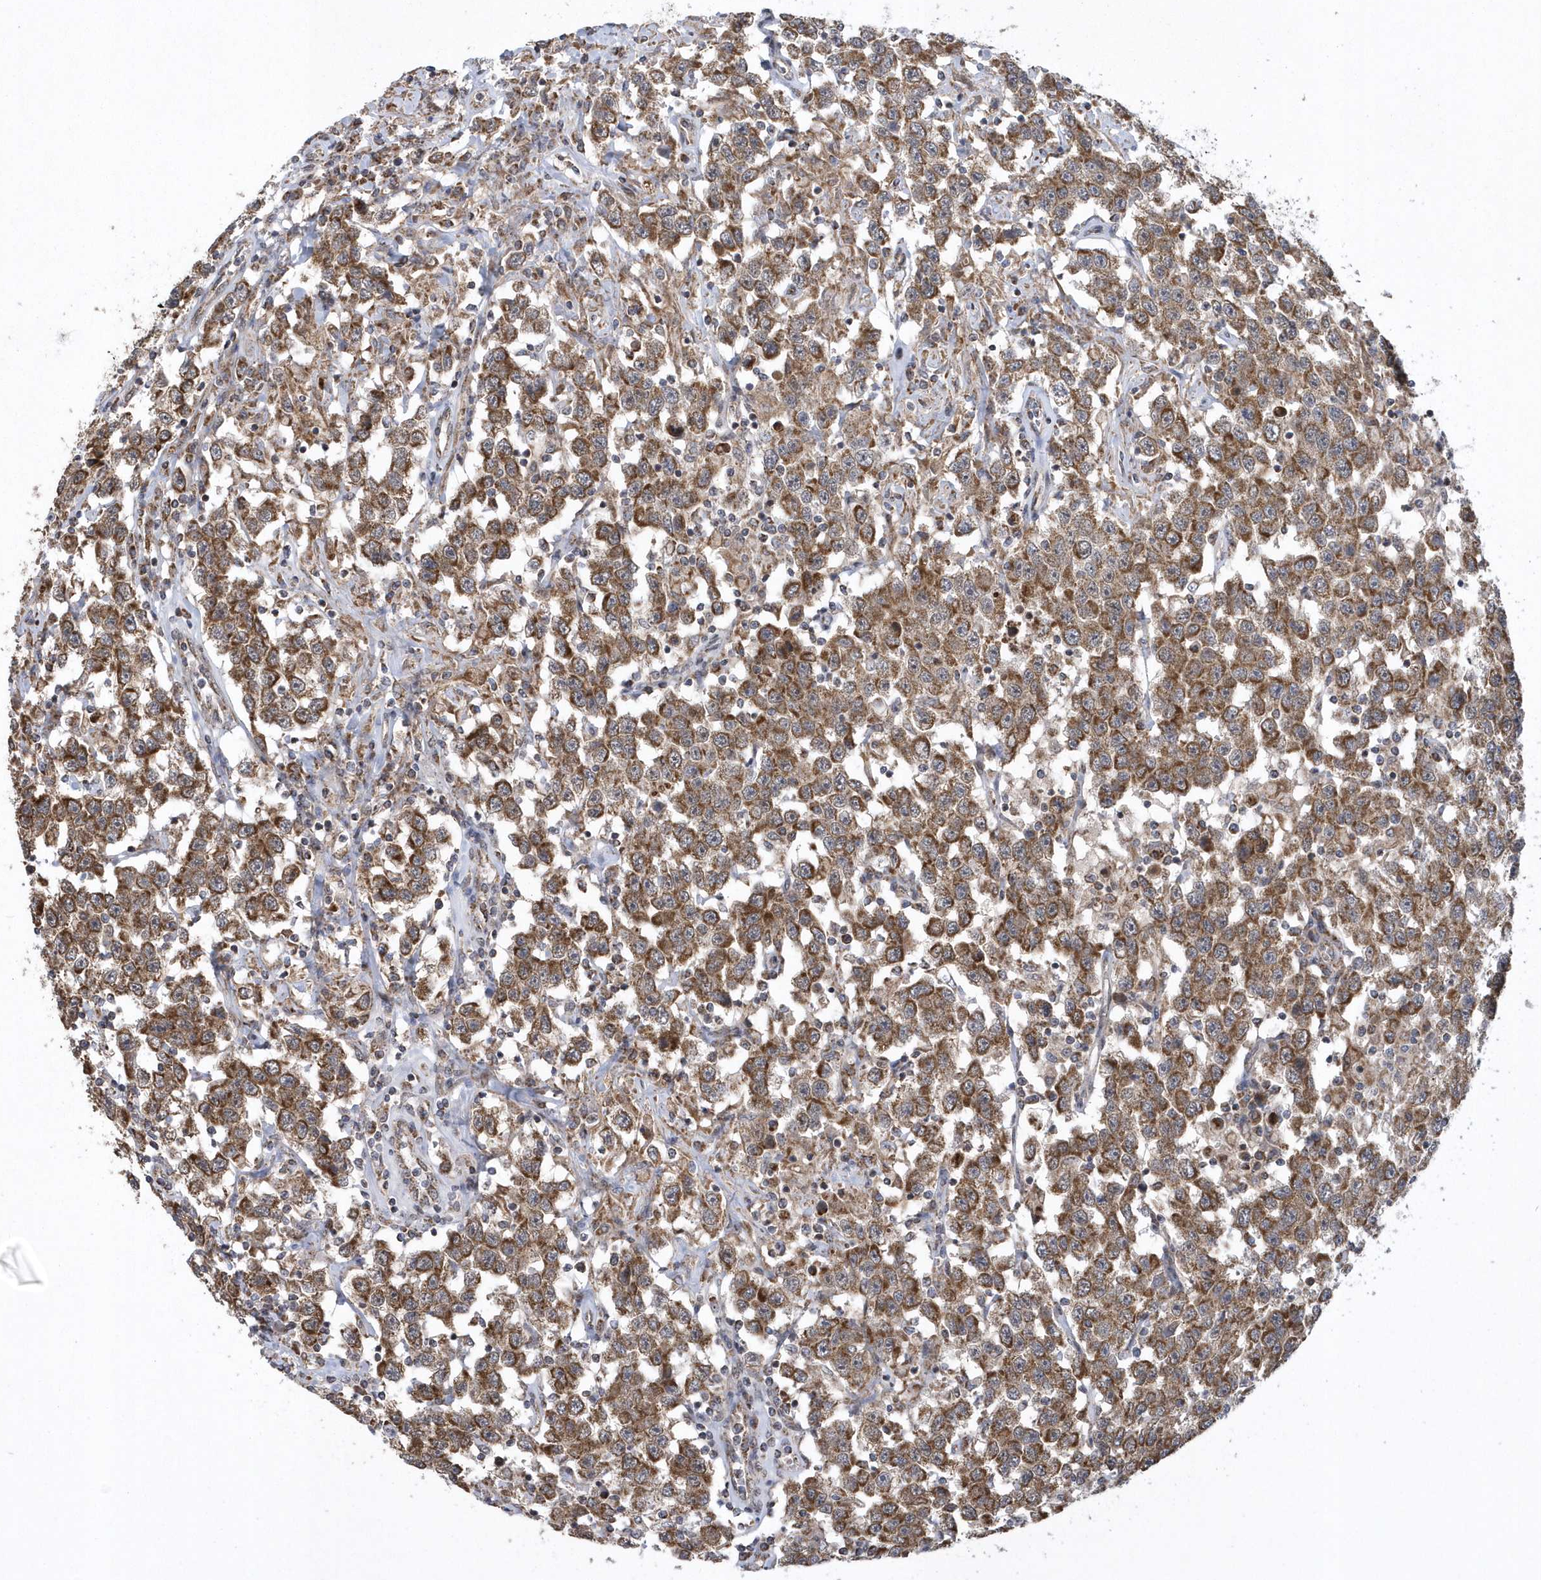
{"staining": {"intensity": "strong", "quantity": ">75%", "location": "cytoplasmic/membranous"}, "tissue": "testis cancer", "cell_type": "Tumor cells", "image_type": "cancer", "snomed": [{"axis": "morphology", "description": "Seminoma, NOS"}, {"axis": "topography", "description": "Testis"}], "caption": "This image reveals seminoma (testis) stained with immunohistochemistry to label a protein in brown. The cytoplasmic/membranous of tumor cells show strong positivity for the protein. Nuclei are counter-stained blue.", "gene": "SLX9", "patient": {"sex": "male", "age": 41}}